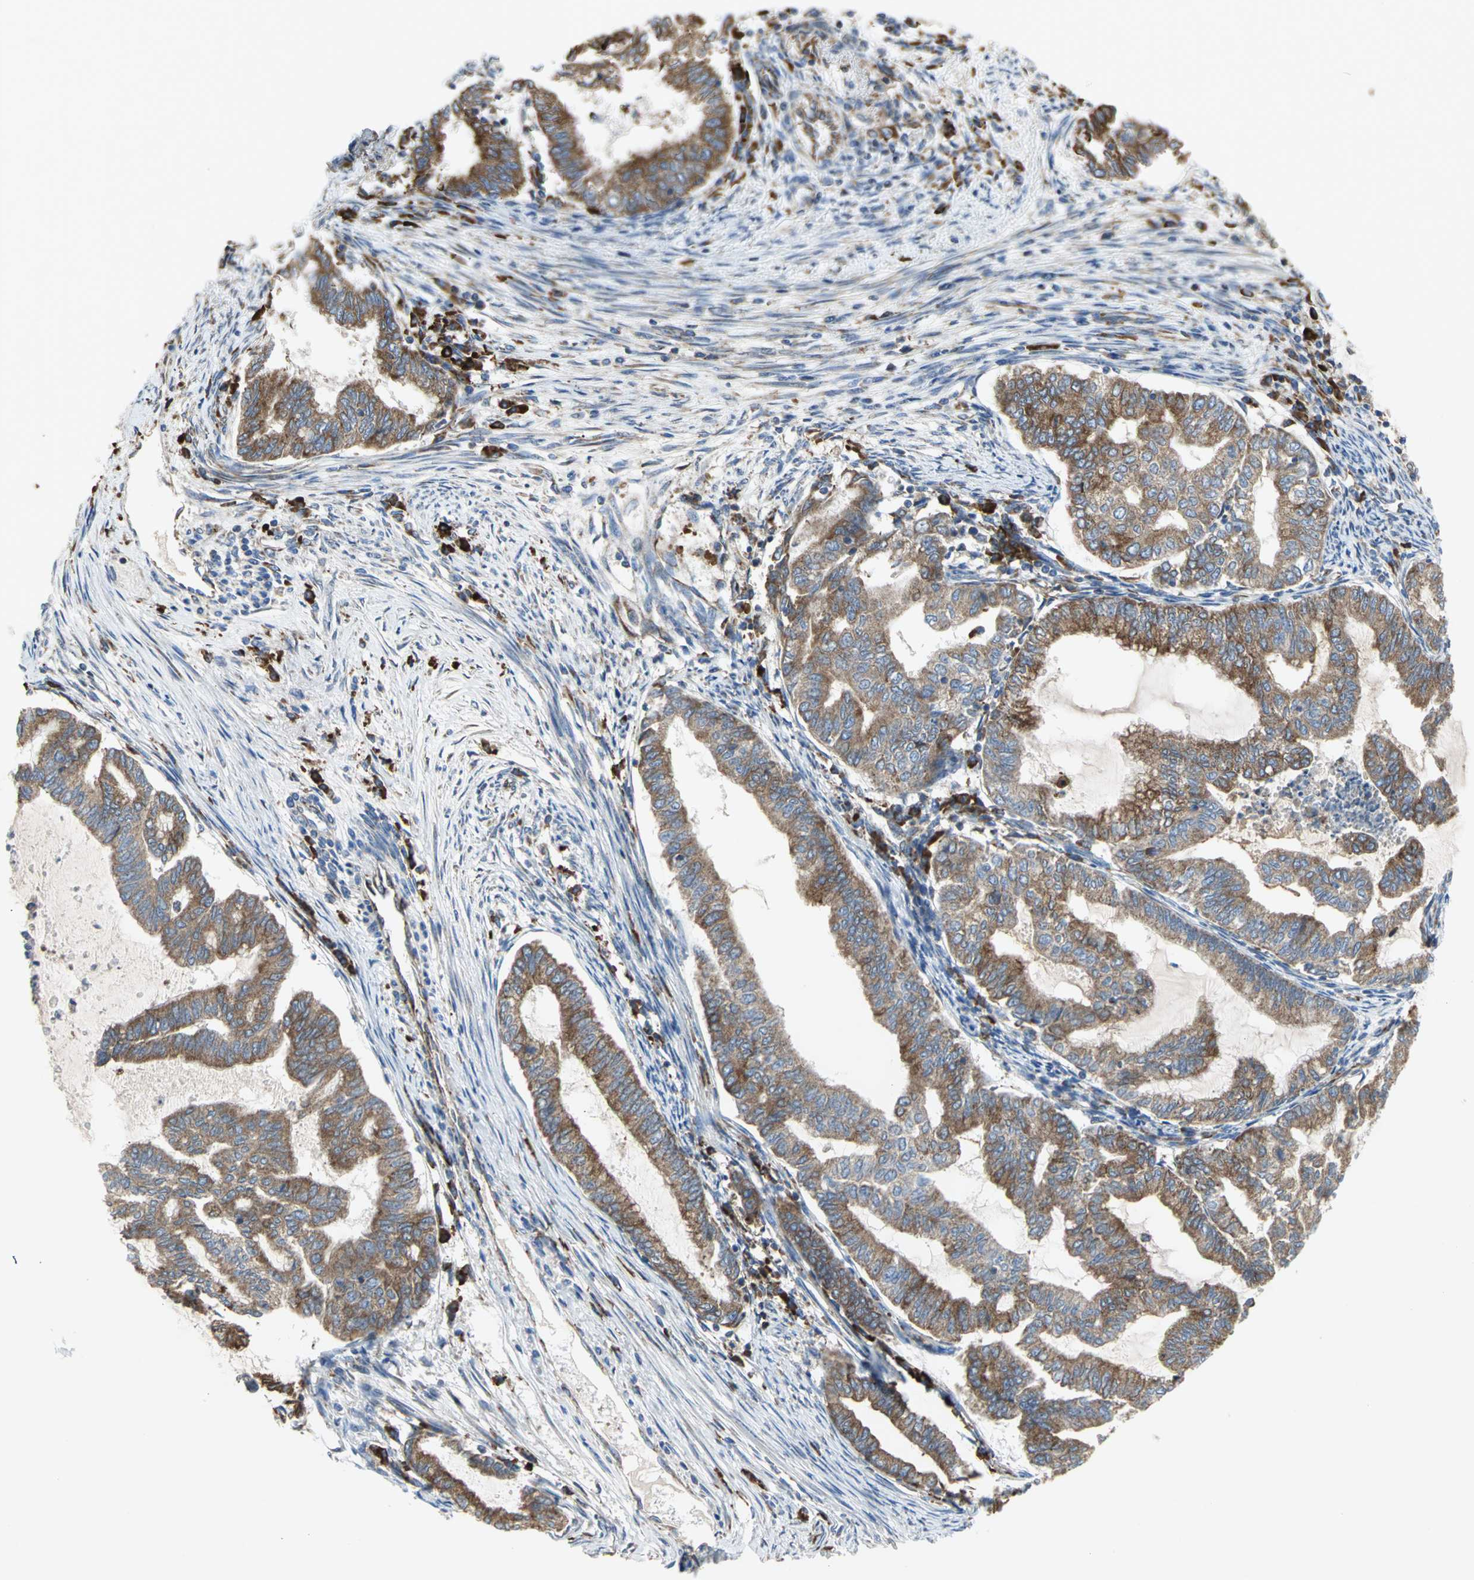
{"staining": {"intensity": "strong", "quantity": ">75%", "location": "cytoplasmic/membranous"}, "tissue": "endometrial cancer", "cell_type": "Tumor cells", "image_type": "cancer", "snomed": [{"axis": "morphology", "description": "Adenocarcinoma, NOS"}, {"axis": "topography", "description": "Endometrium"}], "caption": "Endometrial cancer stained with DAB (3,3'-diaminobenzidine) IHC exhibits high levels of strong cytoplasmic/membranous positivity in approximately >75% of tumor cells.", "gene": "TULP4", "patient": {"sex": "female", "age": 79}}